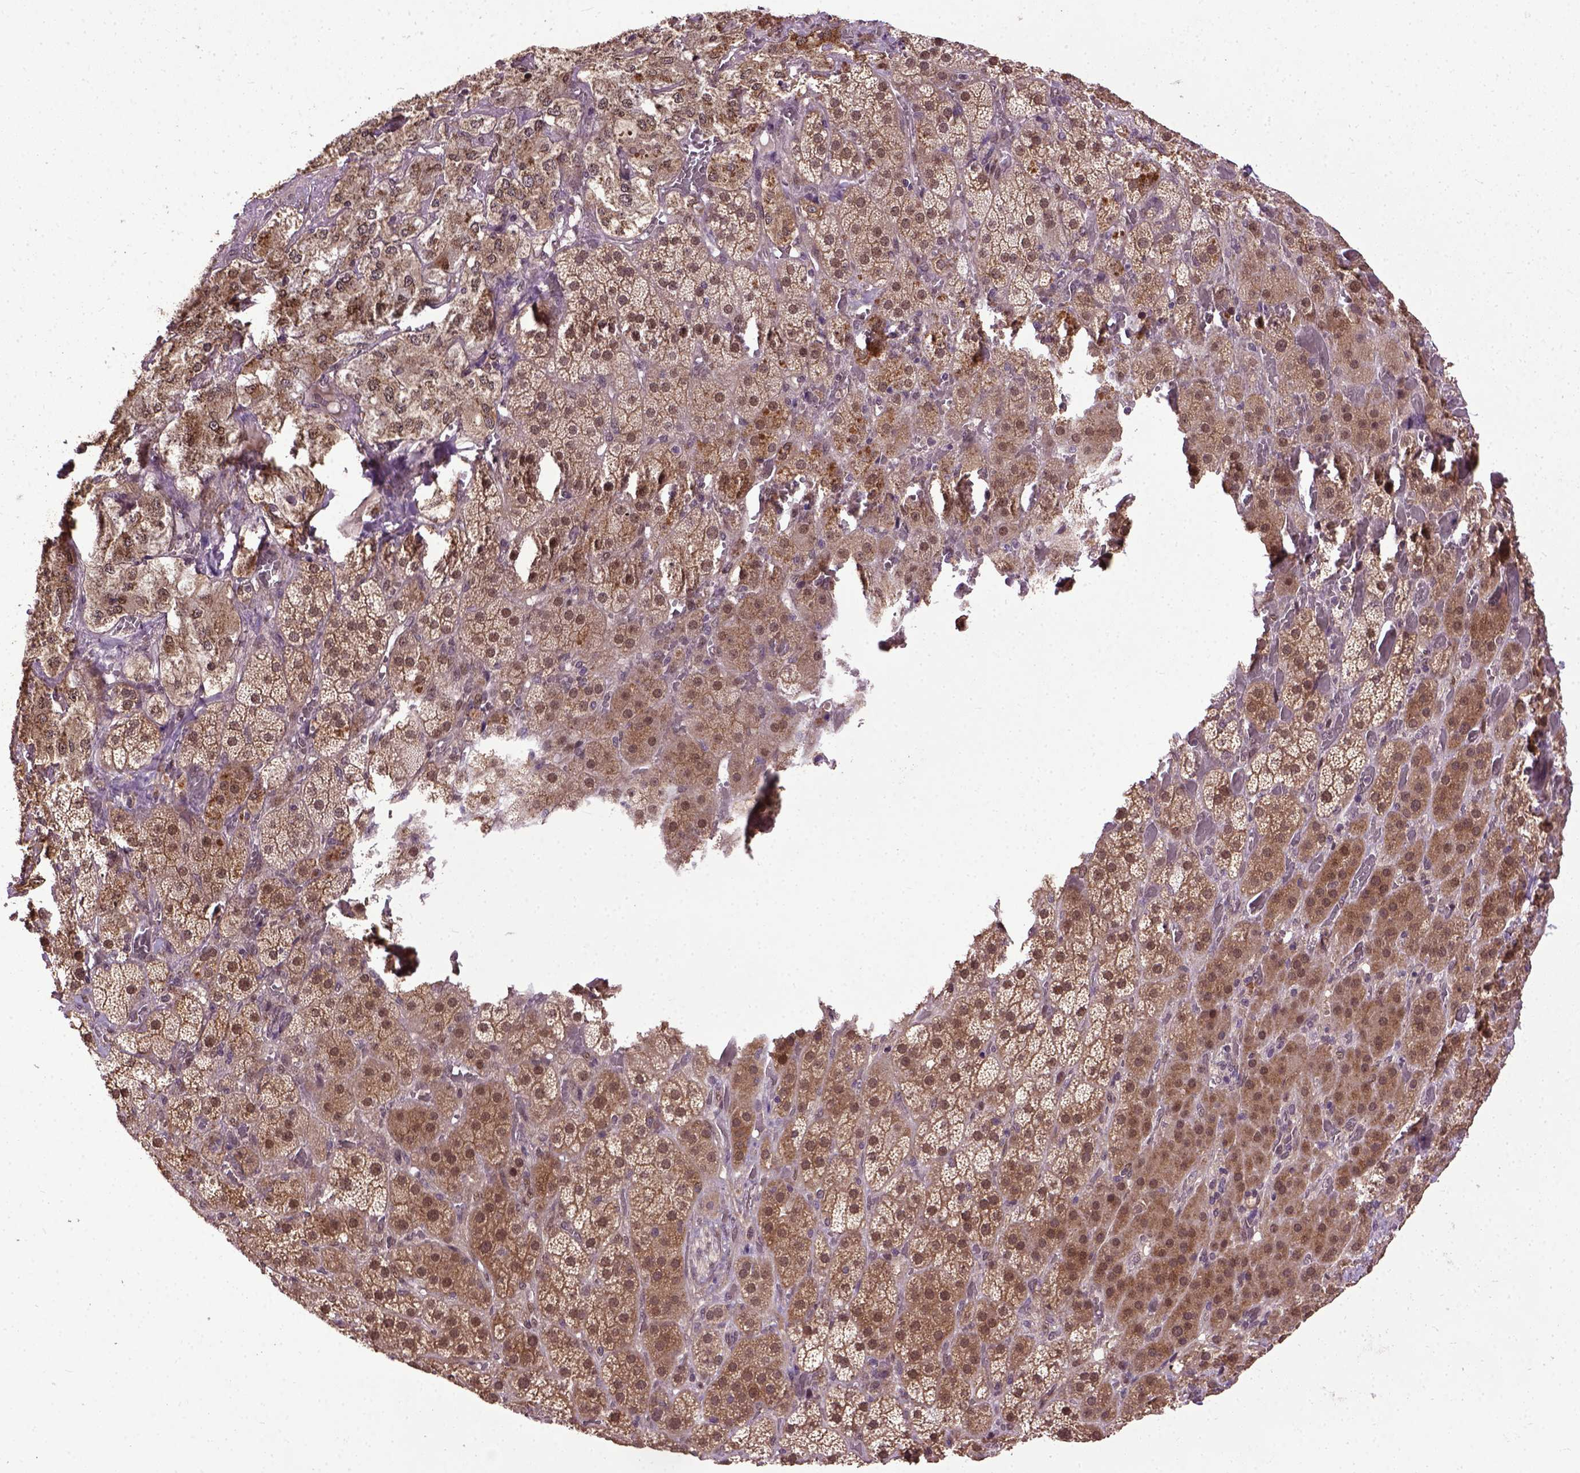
{"staining": {"intensity": "strong", "quantity": ">75%", "location": "cytoplasmic/membranous,nuclear"}, "tissue": "adrenal gland", "cell_type": "Glandular cells", "image_type": "normal", "snomed": [{"axis": "morphology", "description": "Normal tissue, NOS"}, {"axis": "topography", "description": "Adrenal gland"}], "caption": "Immunohistochemistry (IHC) of unremarkable adrenal gland shows high levels of strong cytoplasmic/membranous,nuclear positivity in about >75% of glandular cells.", "gene": "UBA3", "patient": {"sex": "male", "age": 57}}